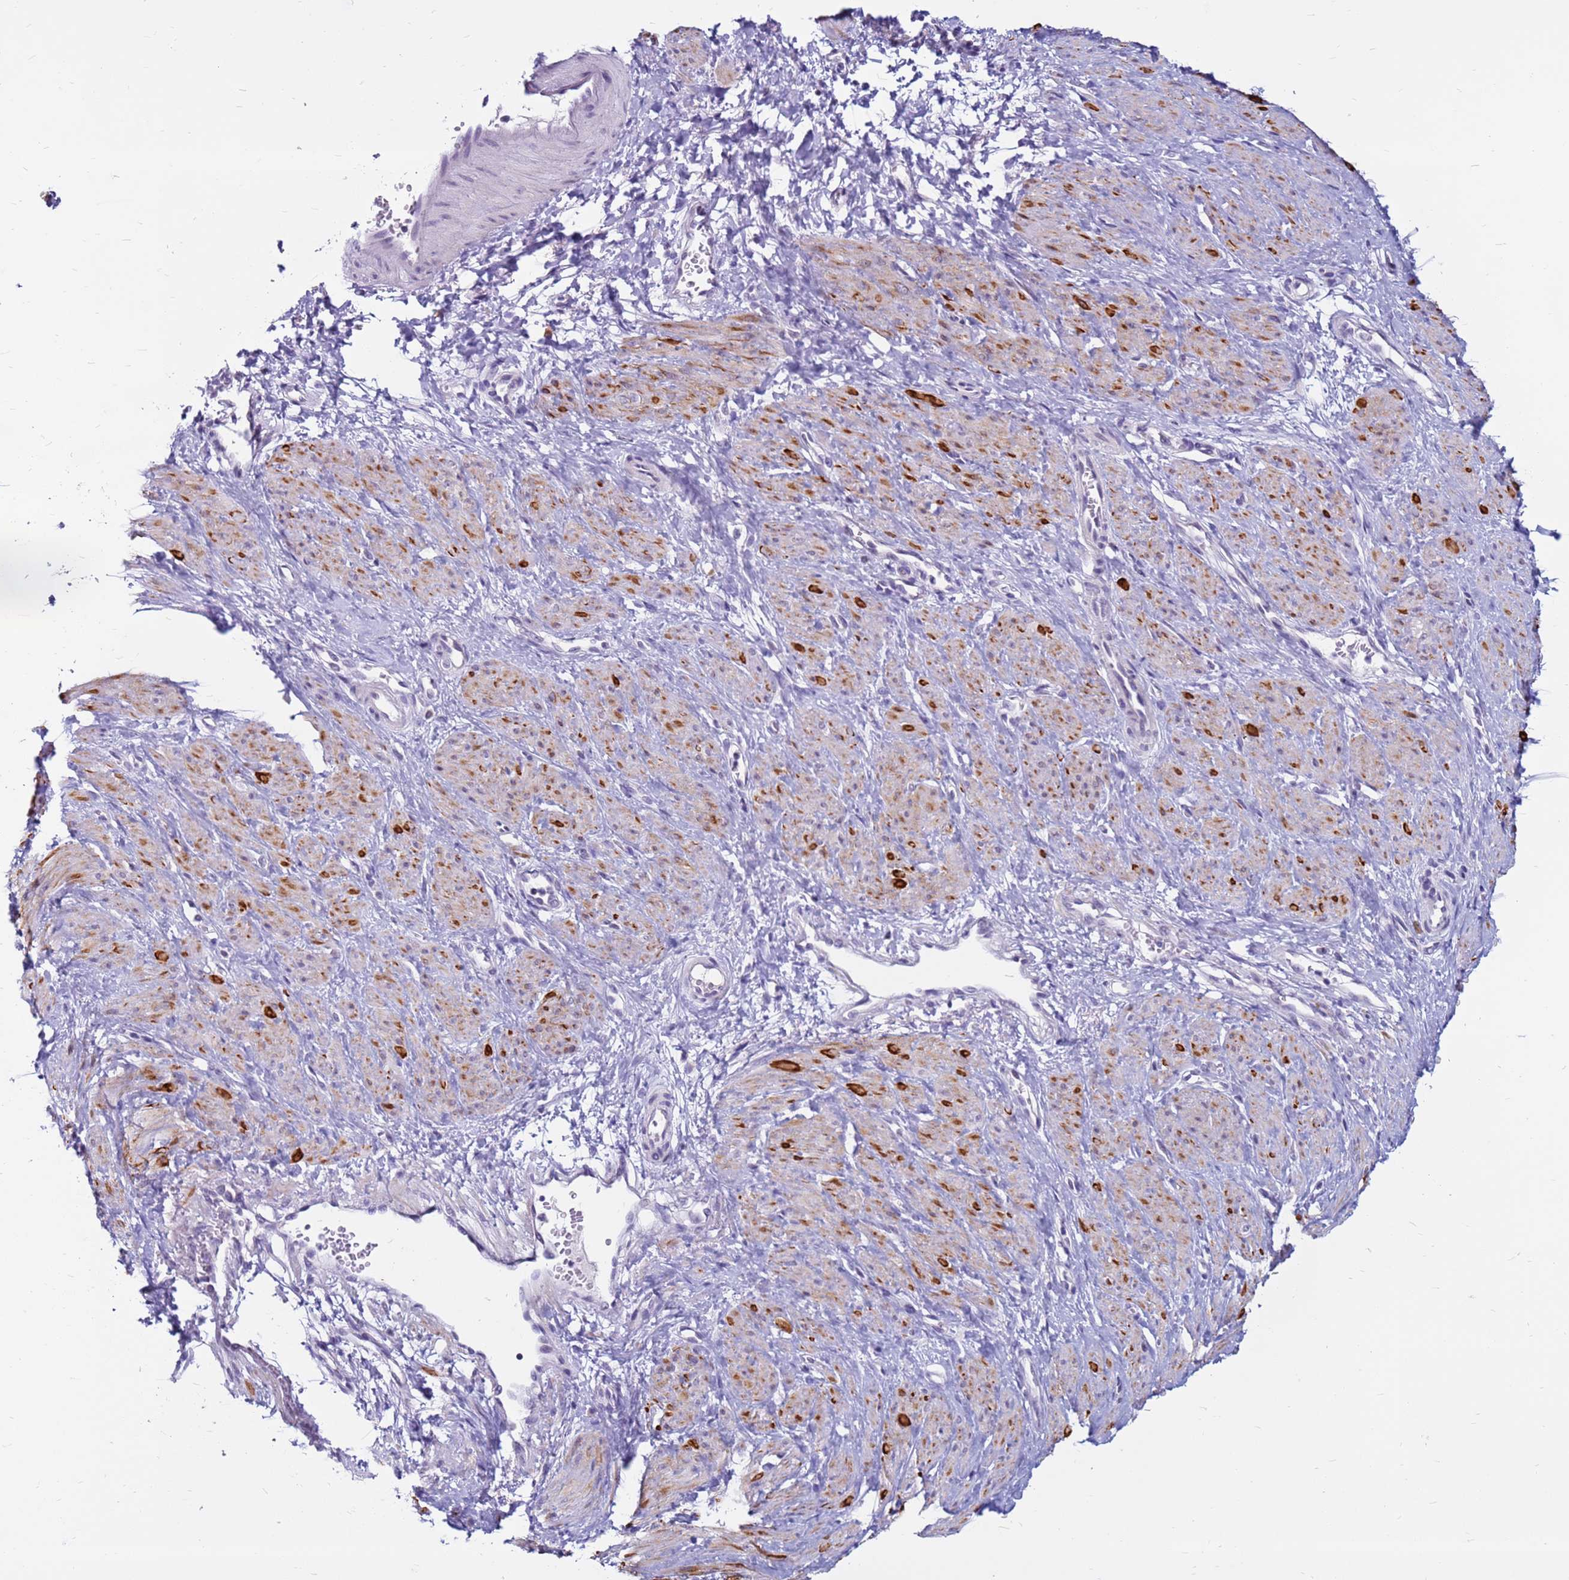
{"staining": {"intensity": "moderate", "quantity": "25%-75%", "location": "cytoplasmic/membranous"}, "tissue": "smooth muscle", "cell_type": "Smooth muscle cells", "image_type": "normal", "snomed": [{"axis": "morphology", "description": "Normal tissue, NOS"}, {"axis": "topography", "description": "Smooth muscle"}, {"axis": "topography", "description": "Uterus"}], "caption": "Moderate cytoplasmic/membranous positivity is seen in about 25%-75% of smooth muscle cells in benign smooth muscle.", "gene": "CDK2AP2", "patient": {"sex": "female", "age": 39}}